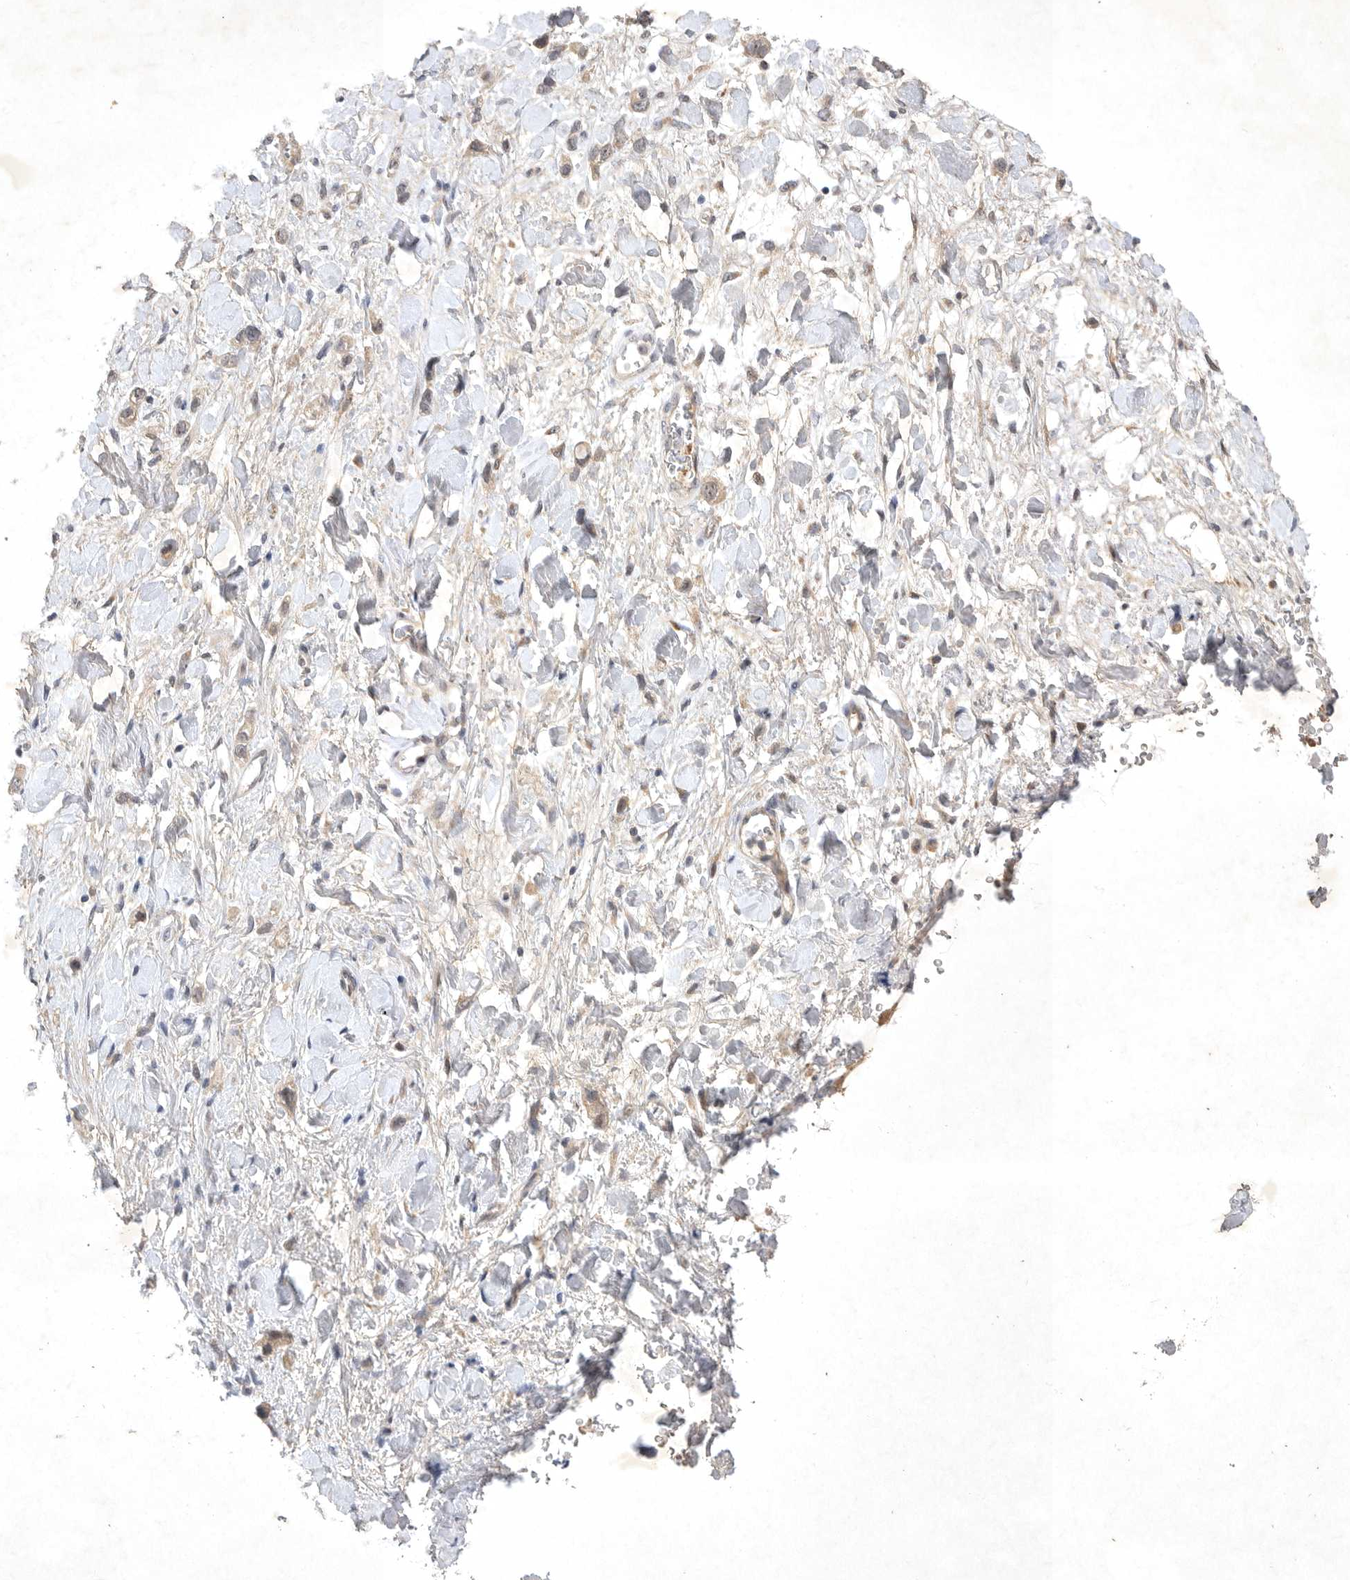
{"staining": {"intensity": "weak", "quantity": "<25%", "location": "cytoplasmic/membranous"}, "tissue": "stomach cancer", "cell_type": "Tumor cells", "image_type": "cancer", "snomed": [{"axis": "morphology", "description": "Adenocarcinoma, NOS"}, {"axis": "topography", "description": "Stomach"}], "caption": "There is no significant staining in tumor cells of stomach cancer (adenocarcinoma). Nuclei are stained in blue.", "gene": "PTPDC1", "patient": {"sex": "female", "age": 65}}